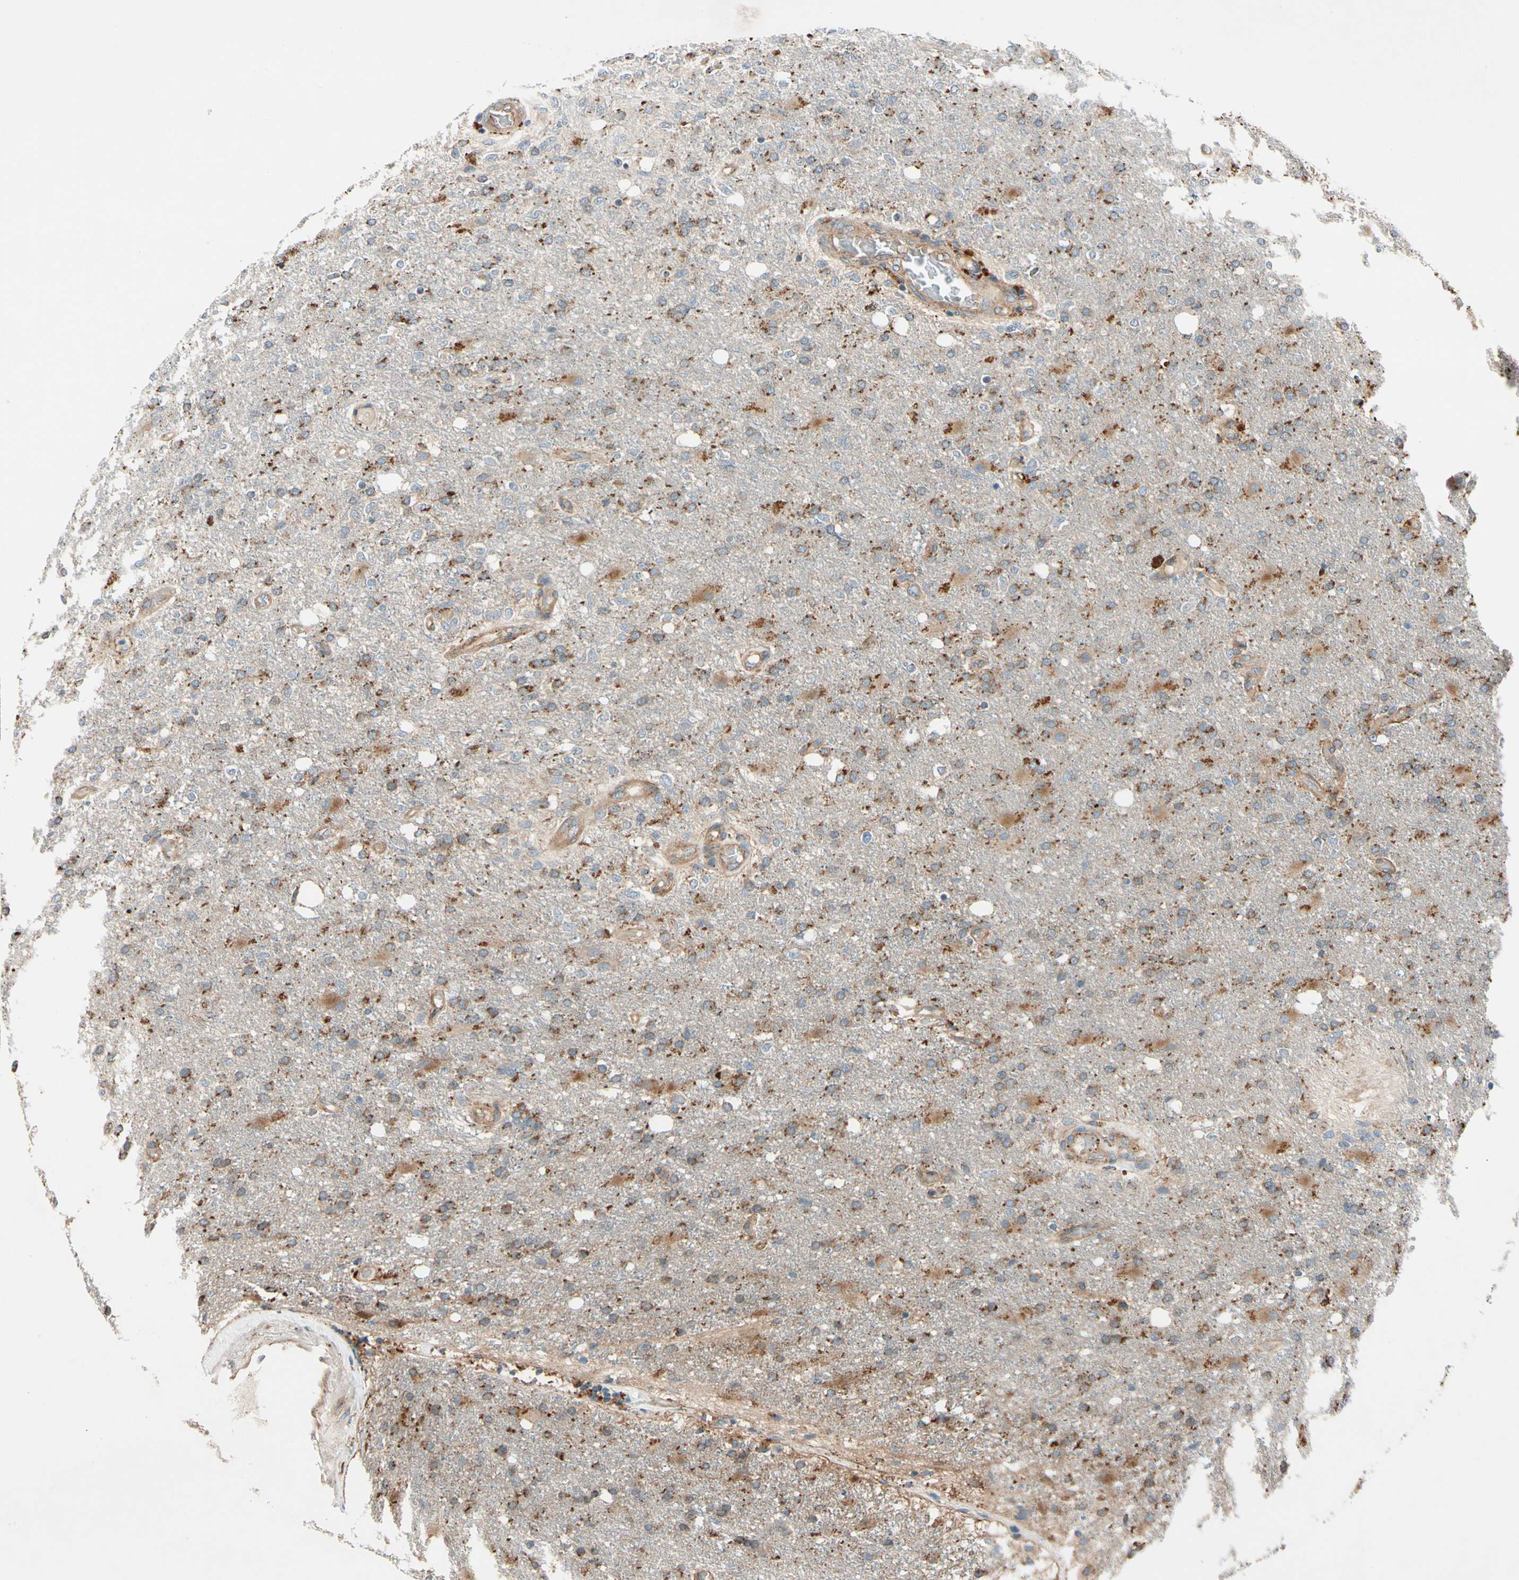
{"staining": {"intensity": "moderate", "quantity": ">75%", "location": "cytoplasmic/membranous"}, "tissue": "glioma", "cell_type": "Tumor cells", "image_type": "cancer", "snomed": [{"axis": "morphology", "description": "Normal tissue, NOS"}, {"axis": "morphology", "description": "Glioma, malignant, High grade"}, {"axis": "topography", "description": "Cerebral cortex"}], "caption": "The micrograph displays staining of glioma, revealing moderate cytoplasmic/membranous protein expression (brown color) within tumor cells.", "gene": "PHYH", "patient": {"sex": "male", "age": 77}}